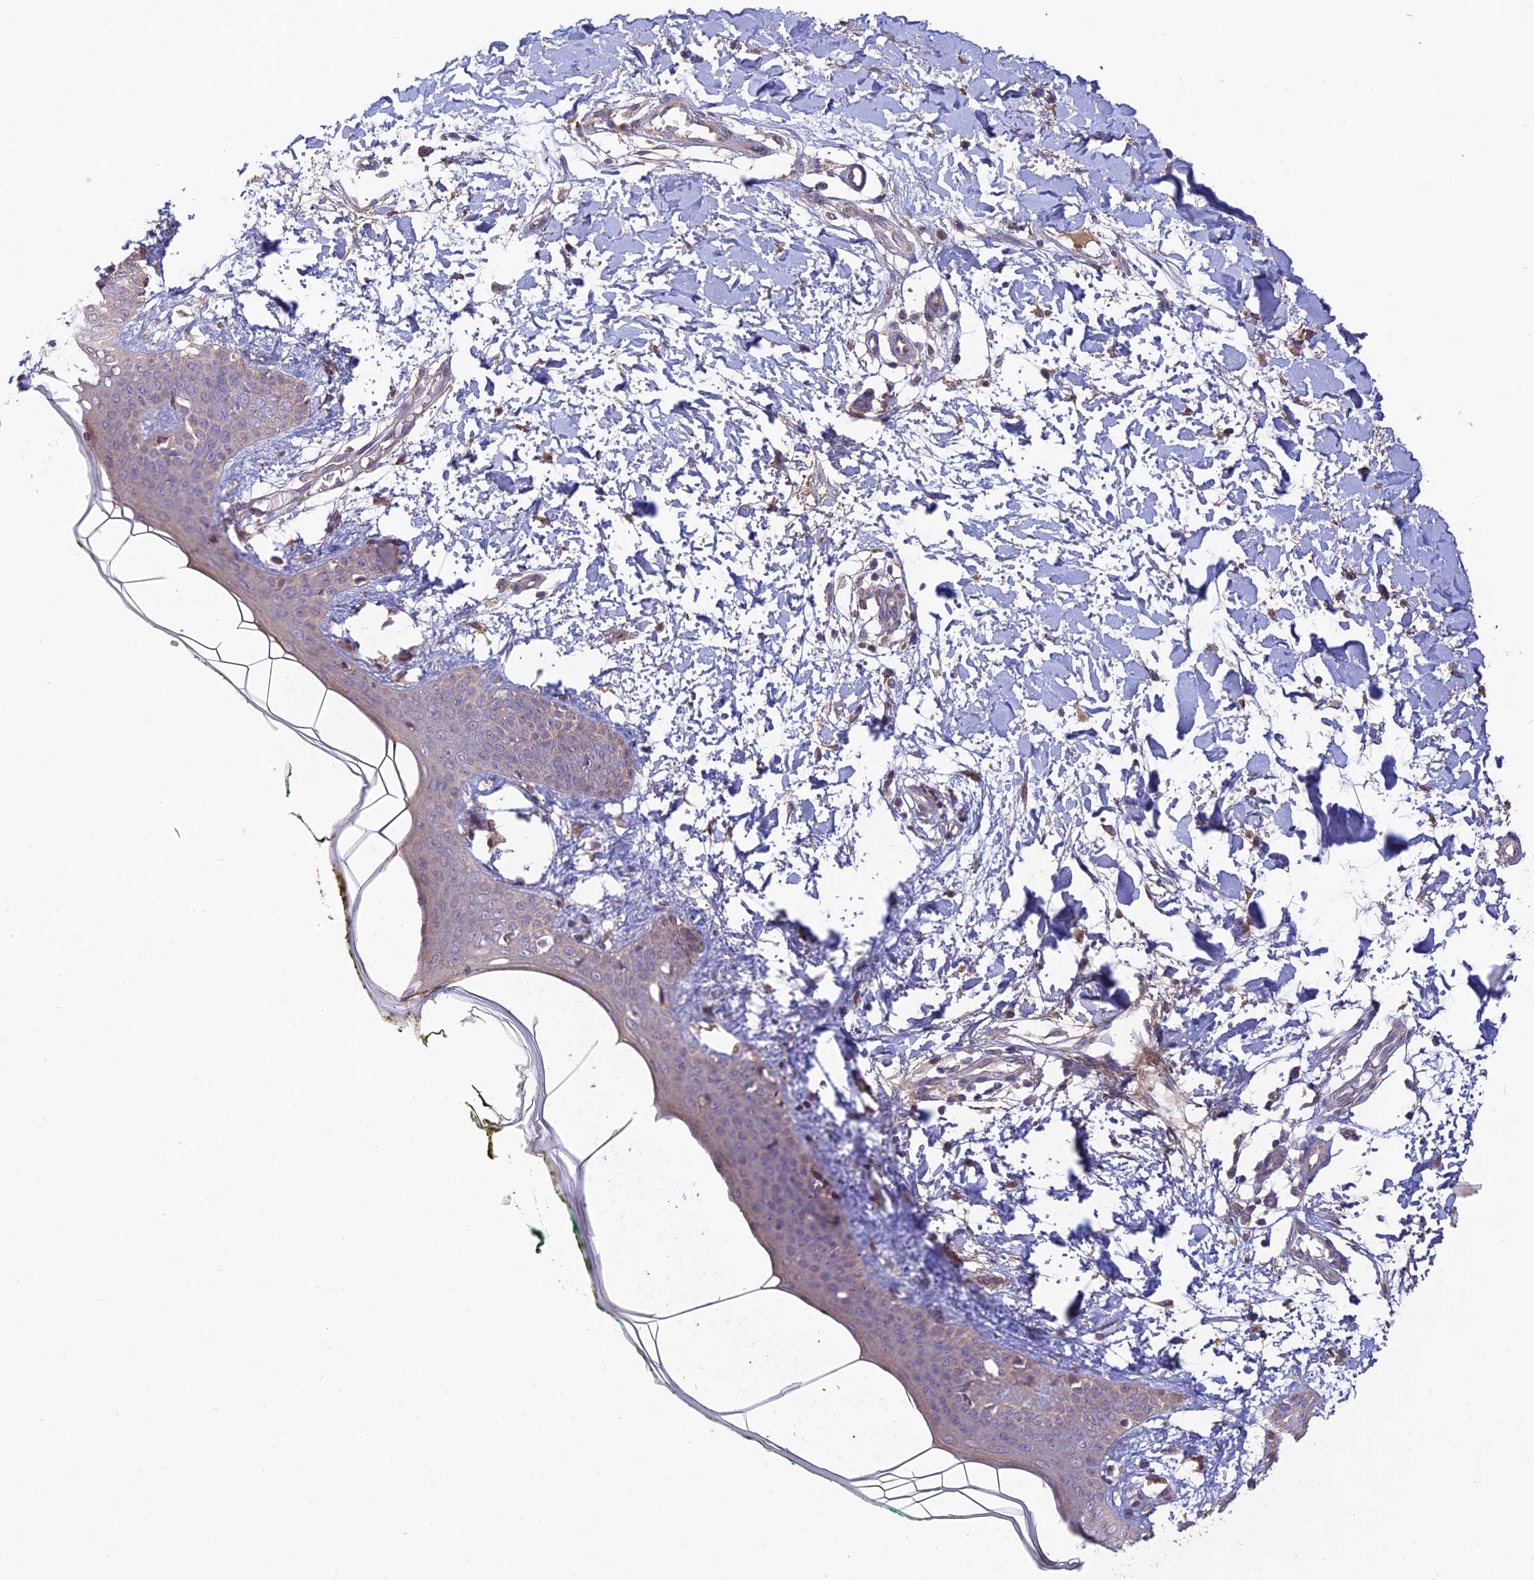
{"staining": {"intensity": "weak", "quantity": ">75%", "location": "cytoplasmic/membranous"}, "tissue": "skin", "cell_type": "Fibroblasts", "image_type": "normal", "snomed": [{"axis": "morphology", "description": "Normal tissue, NOS"}, {"axis": "topography", "description": "Skin"}], "caption": "A brown stain highlights weak cytoplasmic/membranous staining of a protein in fibroblasts of unremarkable skin. The protein is shown in brown color, while the nuclei are stained blue.", "gene": "MRNIP", "patient": {"sex": "female", "age": 34}}